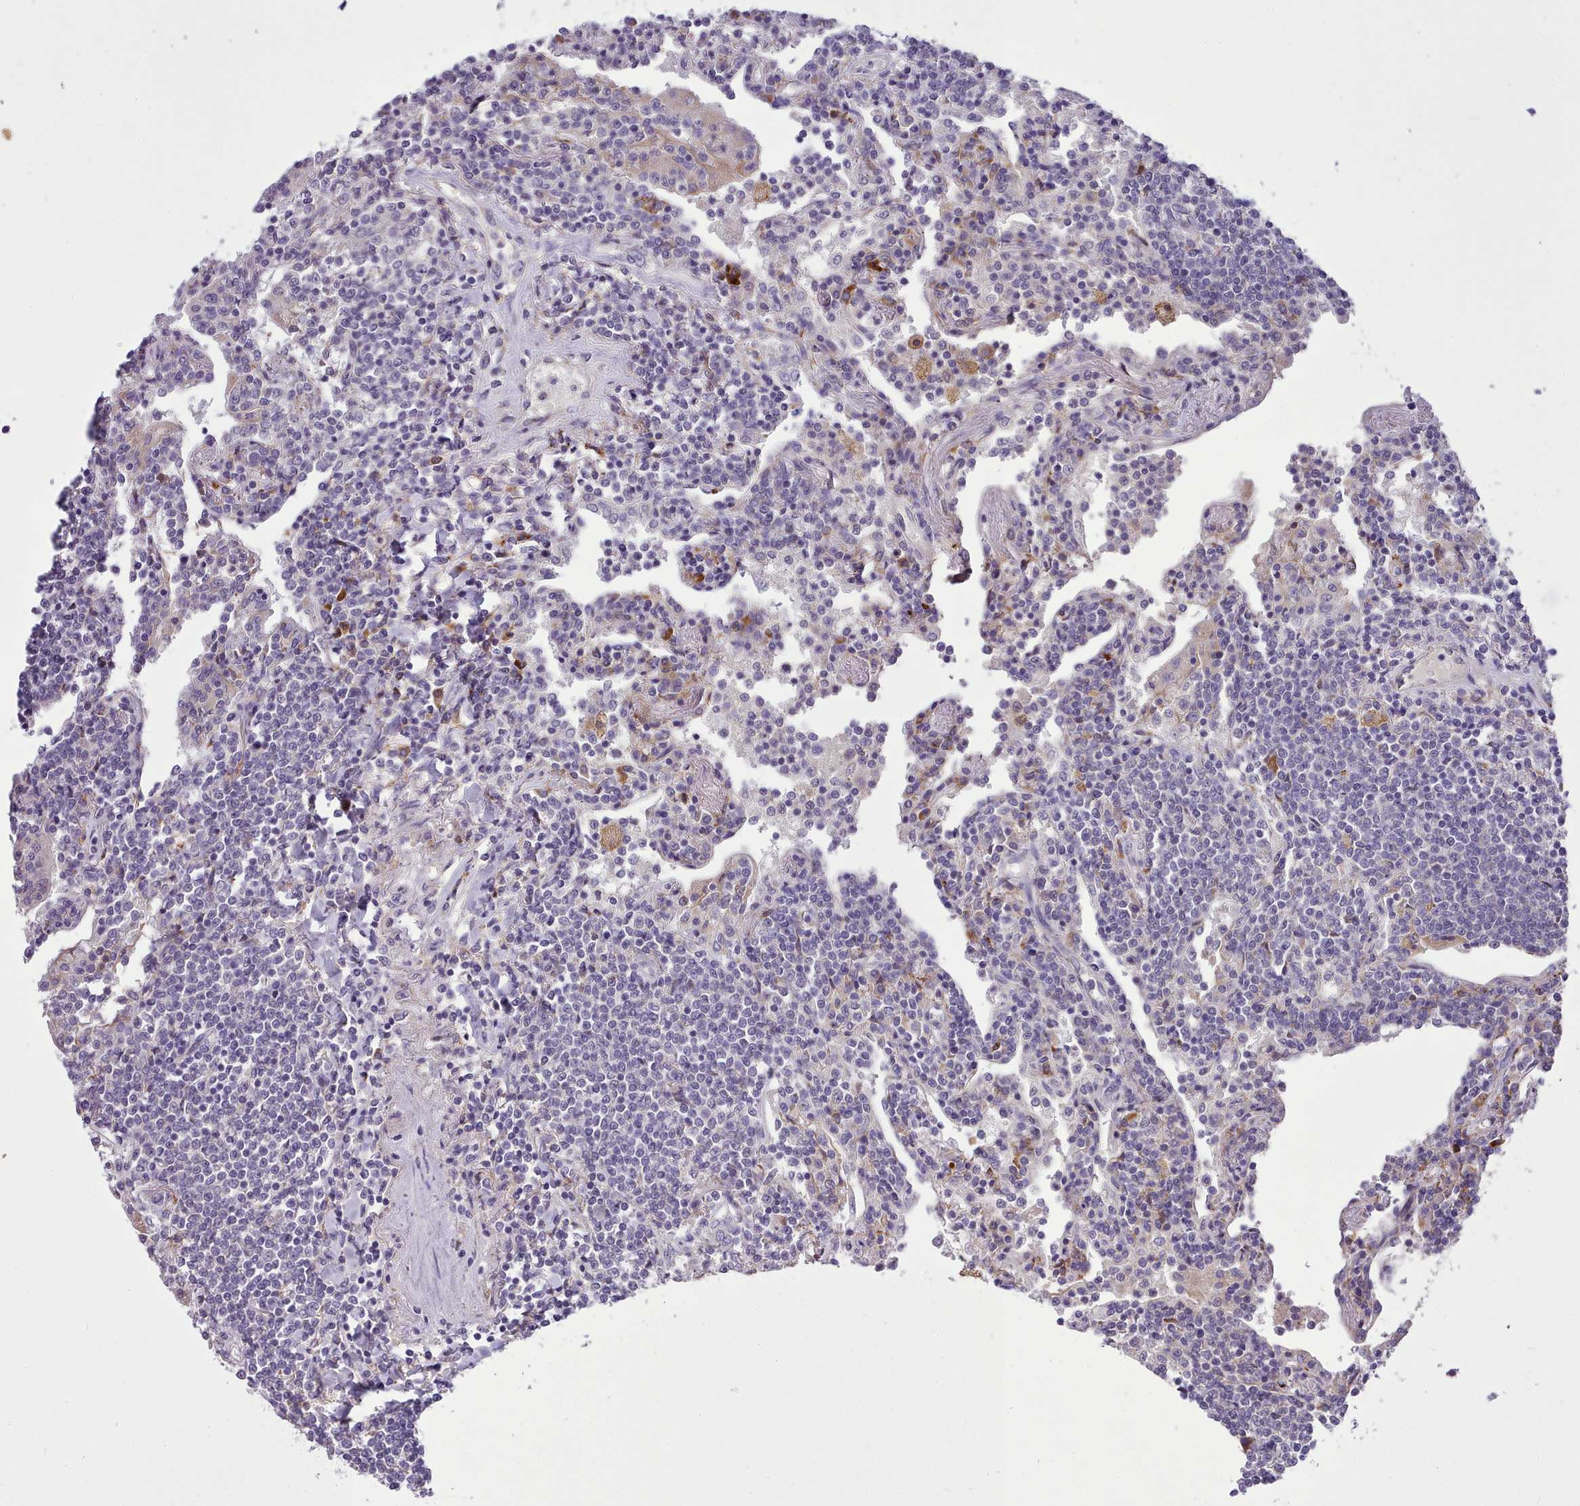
{"staining": {"intensity": "negative", "quantity": "none", "location": "none"}, "tissue": "lymphoma", "cell_type": "Tumor cells", "image_type": "cancer", "snomed": [{"axis": "morphology", "description": "Malignant lymphoma, non-Hodgkin's type, Low grade"}, {"axis": "topography", "description": "Lung"}], "caption": "DAB (3,3'-diaminobenzidine) immunohistochemical staining of lymphoma reveals no significant positivity in tumor cells.", "gene": "FAM83E", "patient": {"sex": "female", "age": 71}}